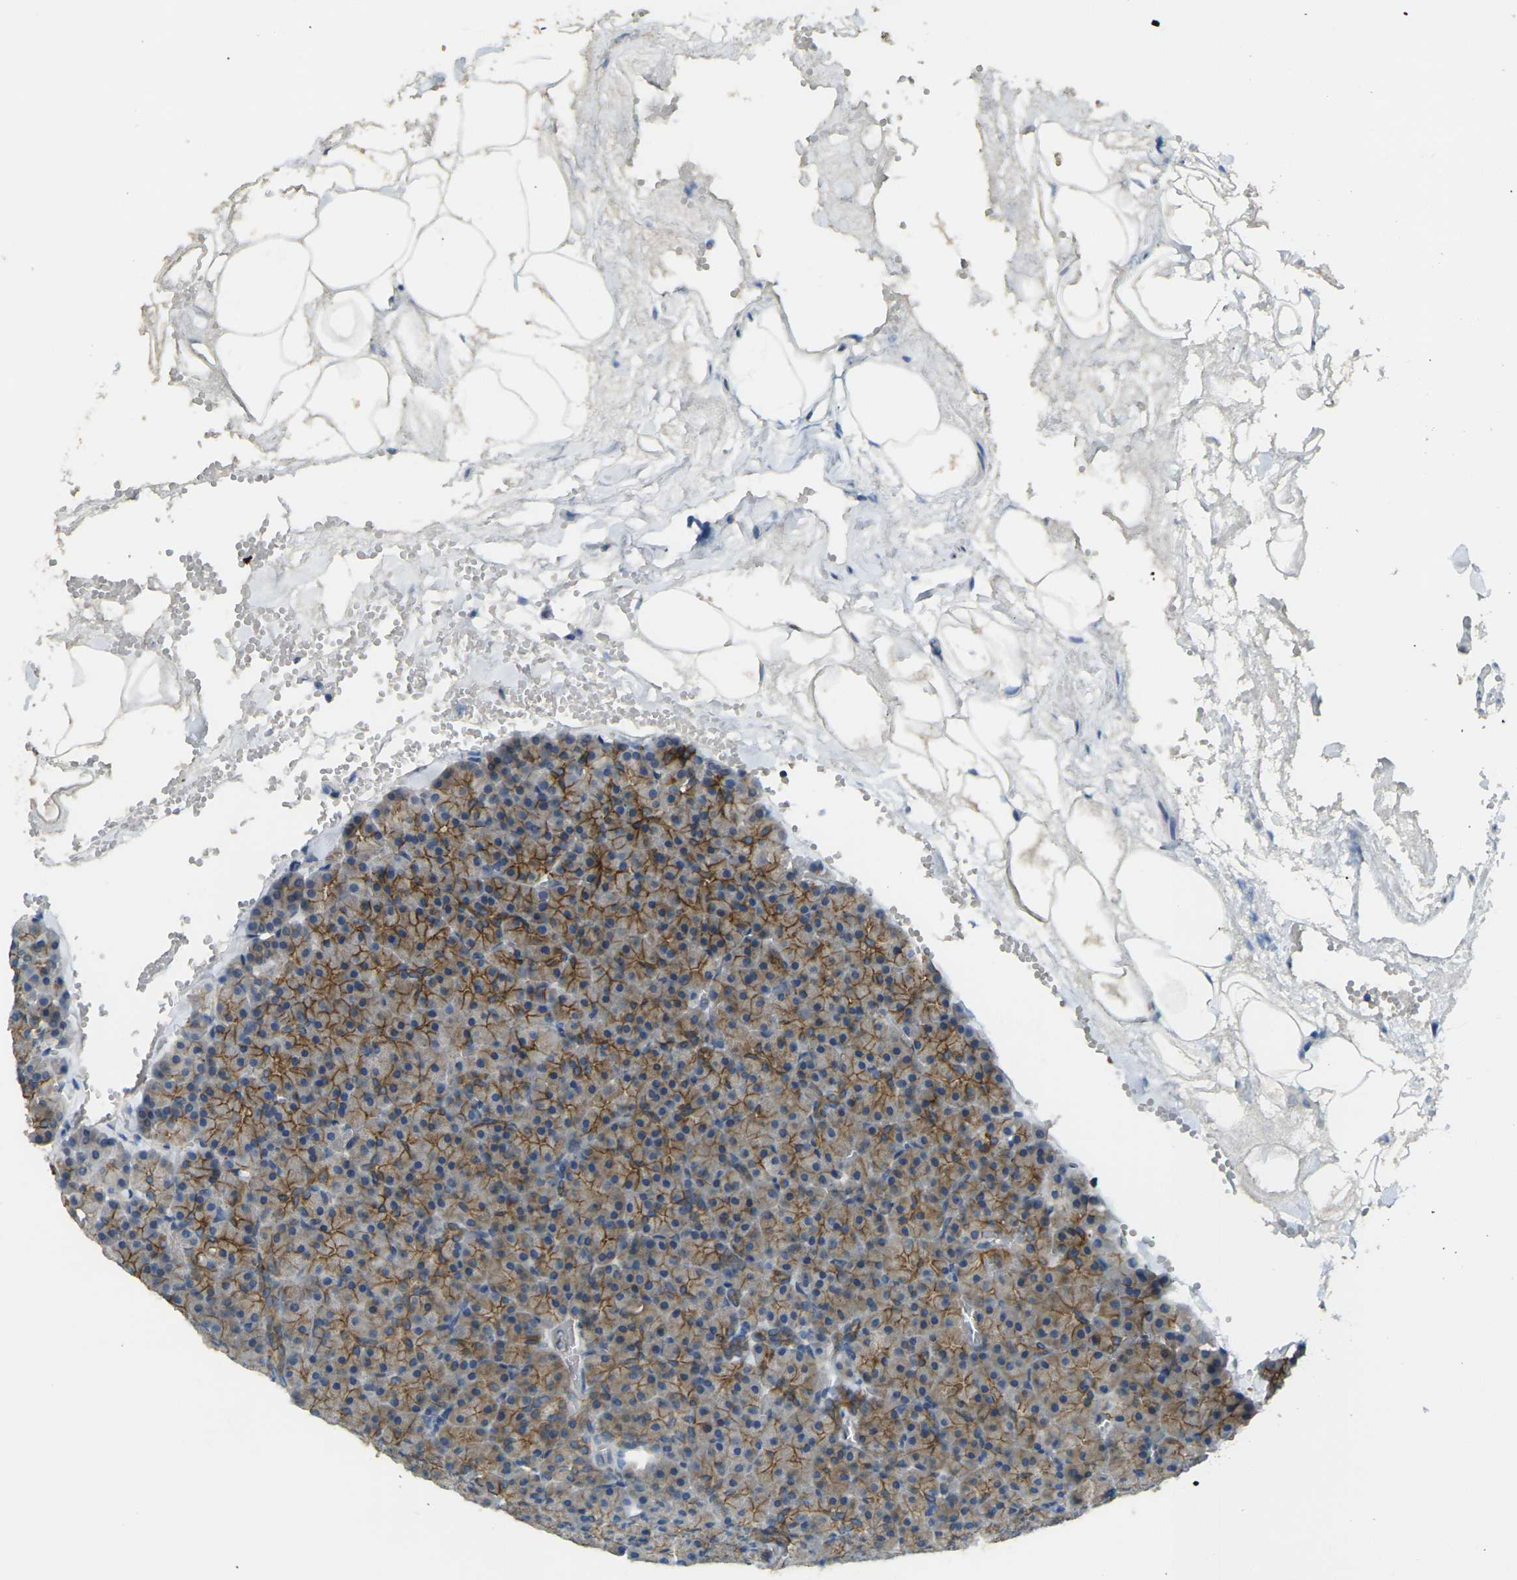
{"staining": {"intensity": "moderate", "quantity": ">75%", "location": "cytoplasmic/membranous"}, "tissue": "pancreas", "cell_type": "Exocrine glandular cells", "image_type": "normal", "snomed": [{"axis": "morphology", "description": "Normal tissue, NOS"}, {"axis": "topography", "description": "Pancreas"}], "caption": "This image exhibits unremarkable pancreas stained with immunohistochemistry (IHC) to label a protein in brown. The cytoplasmic/membranous of exocrine glandular cells show moderate positivity for the protein. Nuclei are counter-stained blue.", "gene": "RHBDD1", "patient": {"sex": "female", "age": 35}}